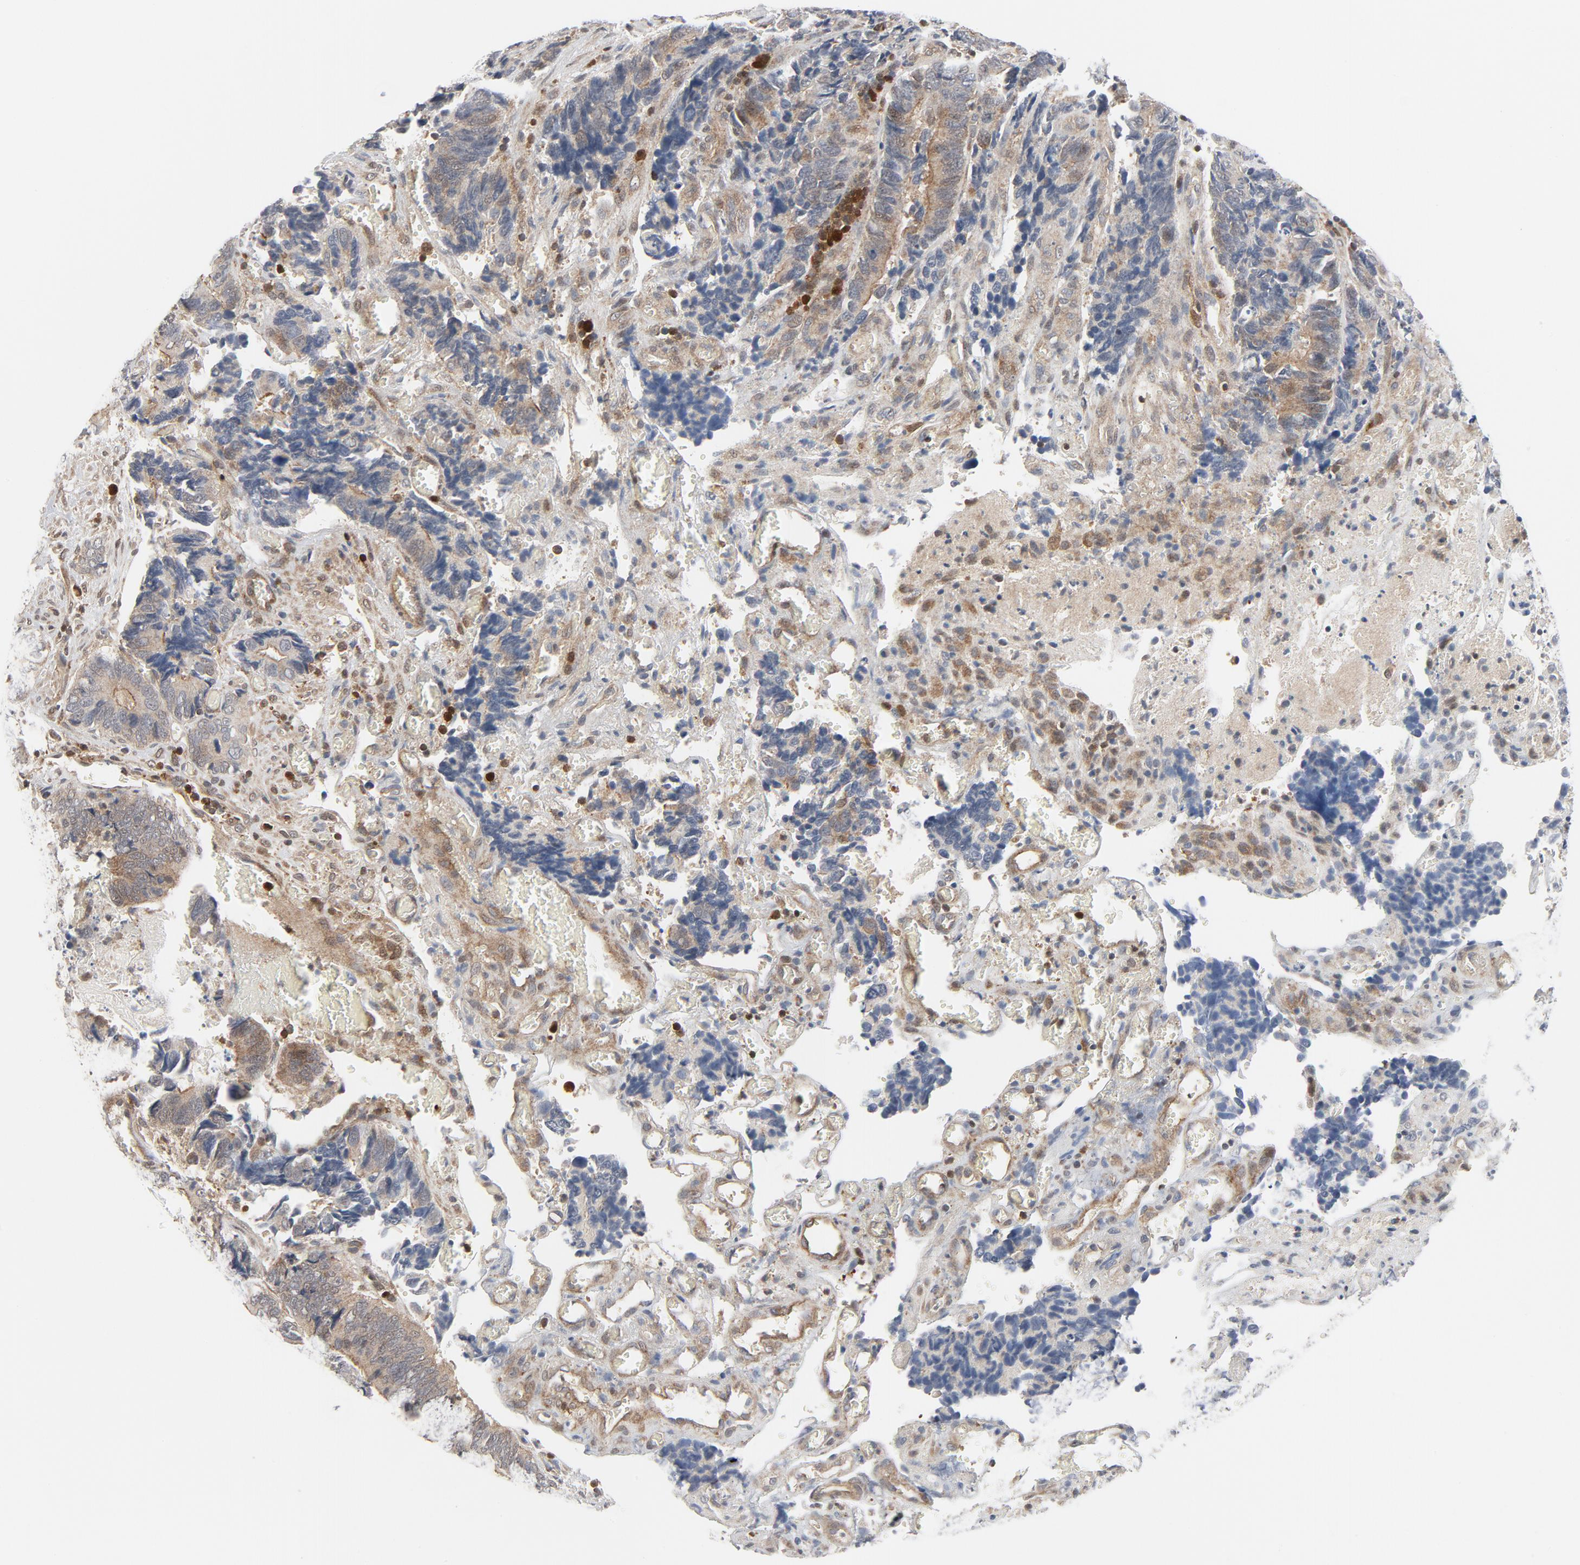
{"staining": {"intensity": "weak", "quantity": "25%-75%", "location": "cytoplasmic/membranous"}, "tissue": "colorectal cancer", "cell_type": "Tumor cells", "image_type": "cancer", "snomed": [{"axis": "morphology", "description": "Adenocarcinoma, NOS"}, {"axis": "topography", "description": "Colon"}], "caption": "Colorectal cancer was stained to show a protein in brown. There is low levels of weak cytoplasmic/membranous expression in approximately 25%-75% of tumor cells.", "gene": "TRADD", "patient": {"sex": "male", "age": 72}}